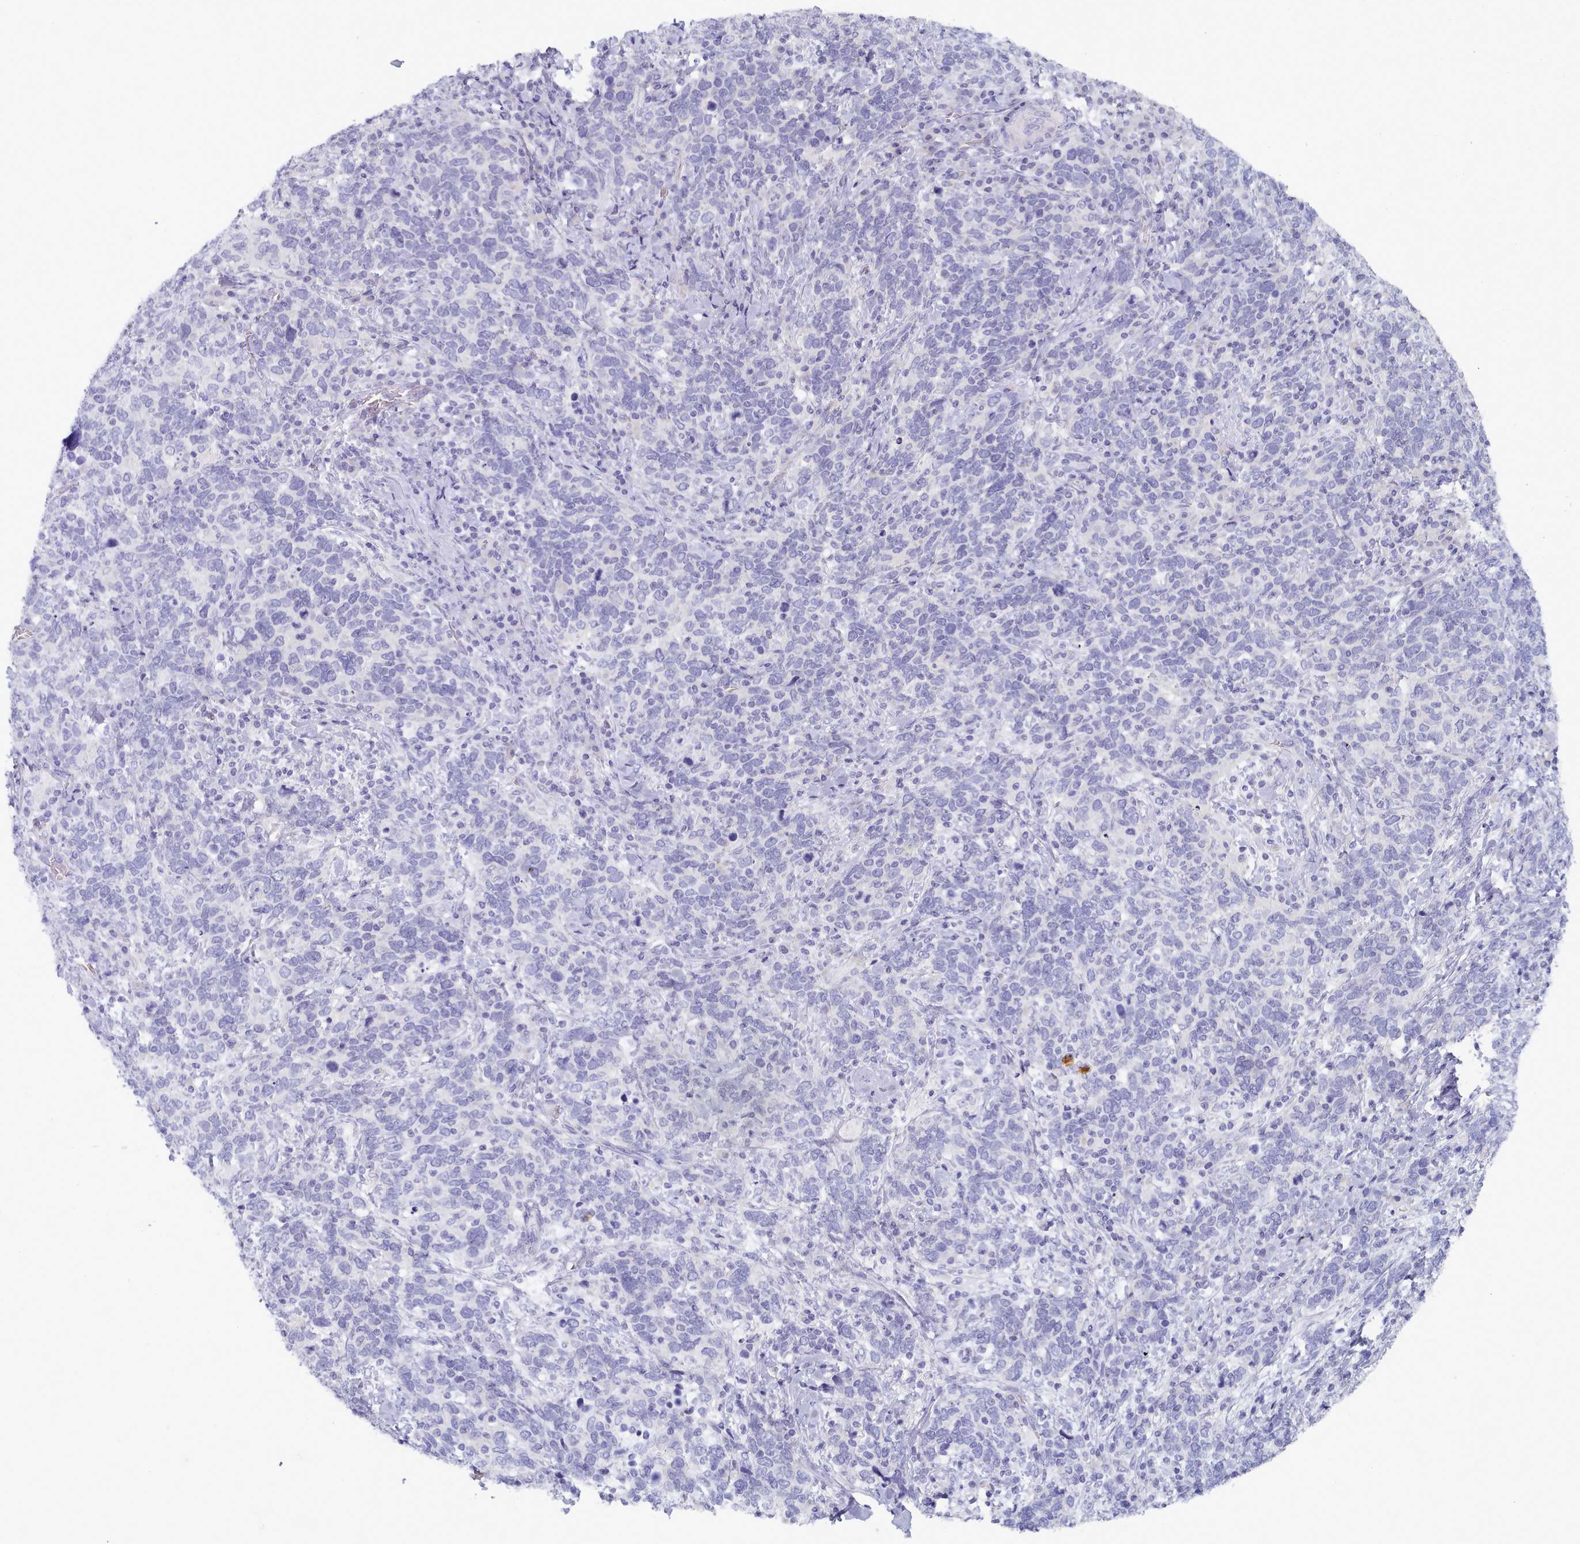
{"staining": {"intensity": "negative", "quantity": "none", "location": "none"}, "tissue": "cervical cancer", "cell_type": "Tumor cells", "image_type": "cancer", "snomed": [{"axis": "morphology", "description": "Squamous cell carcinoma, NOS"}, {"axis": "topography", "description": "Cervix"}], "caption": "Squamous cell carcinoma (cervical) was stained to show a protein in brown. There is no significant positivity in tumor cells.", "gene": "TYW1B", "patient": {"sex": "female", "age": 41}}